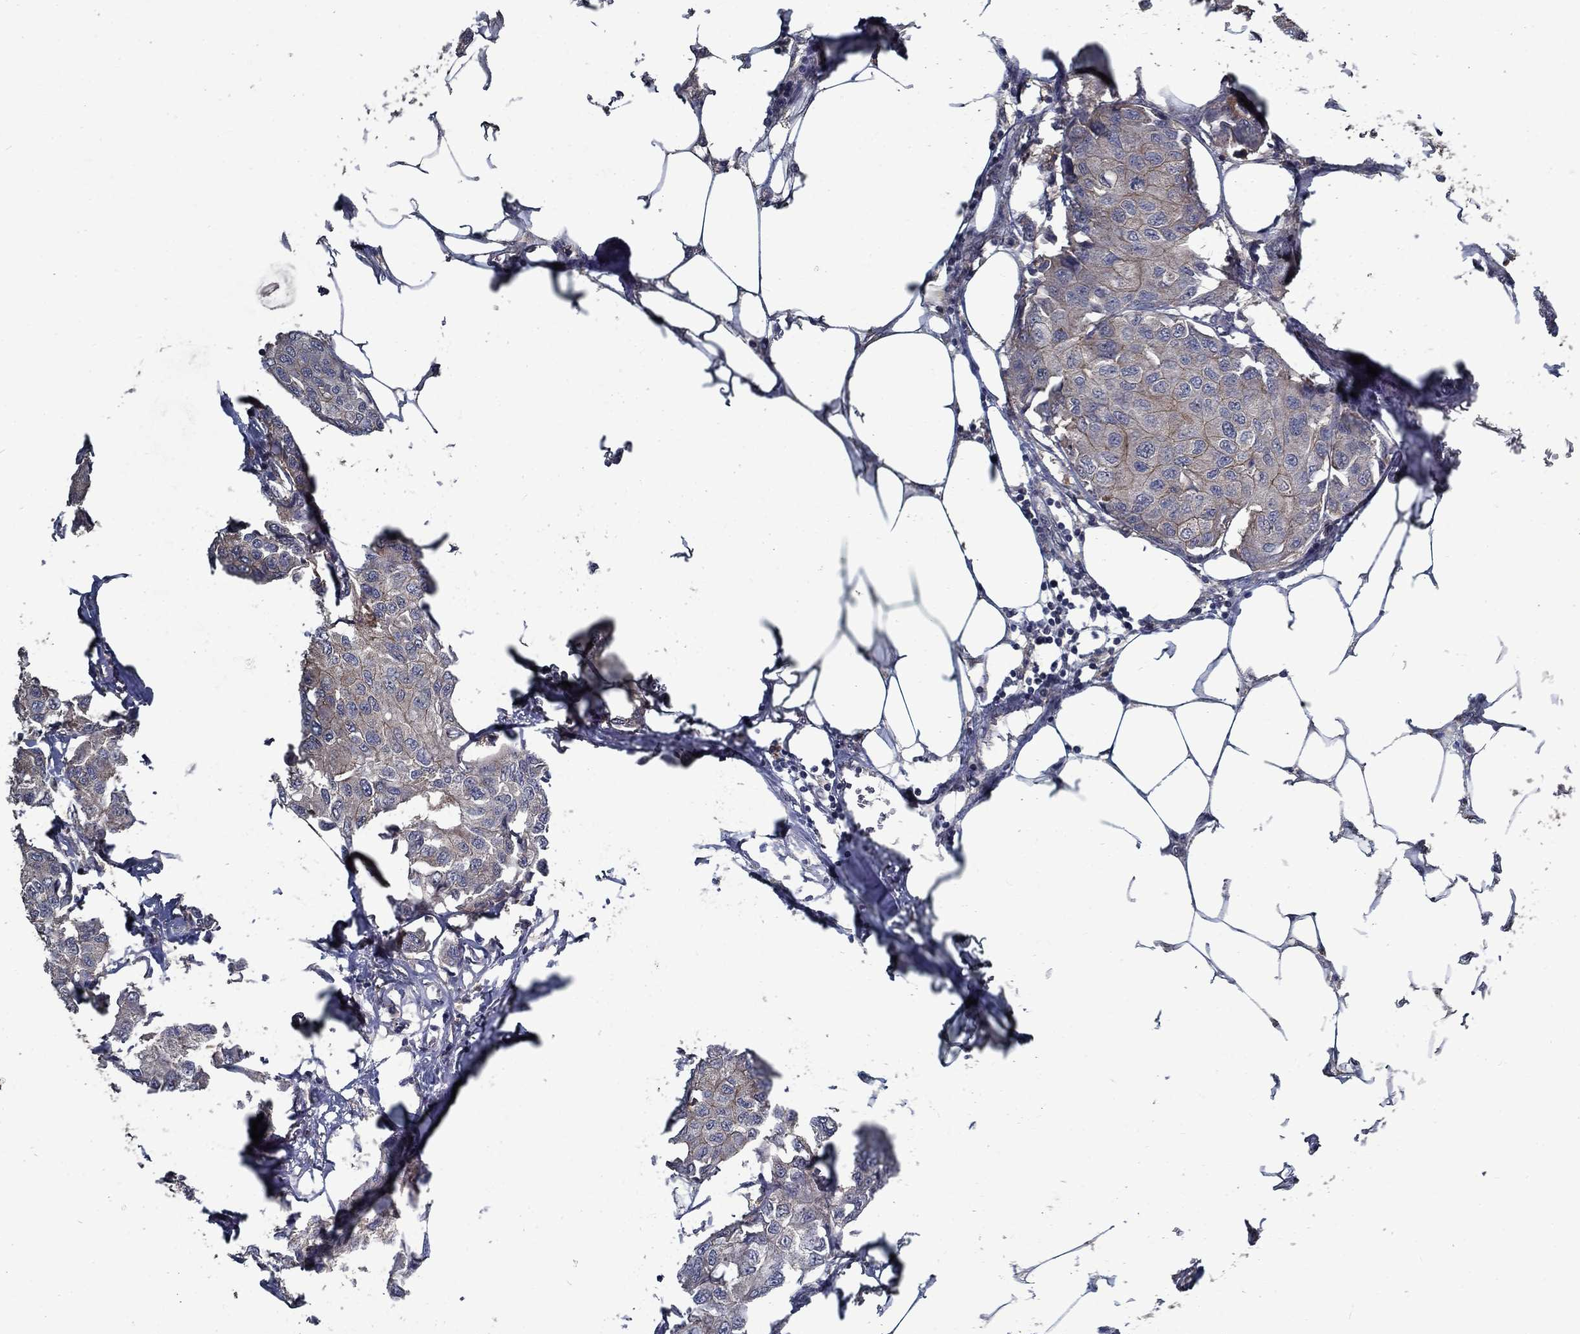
{"staining": {"intensity": "moderate", "quantity": "<25%", "location": "cytoplasmic/membranous"}, "tissue": "breast cancer", "cell_type": "Tumor cells", "image_type": "cancer", "snomed": [{"axis": "morphology", "description": "Duct carcinoma"}, {"axis": "topography", "description": "Breast"}], "caption": "Immunohistochemical staining of human infiltrating ductal carcinoma (breast) displays moderate cytoplasmic/membranous protein staining in approximately <25% of tumor cells. (Brightfield microscopy of DAB IHC at high magnification).", "gene": "SLC44A1", "patient": {"sex": "female", "age": 80}}